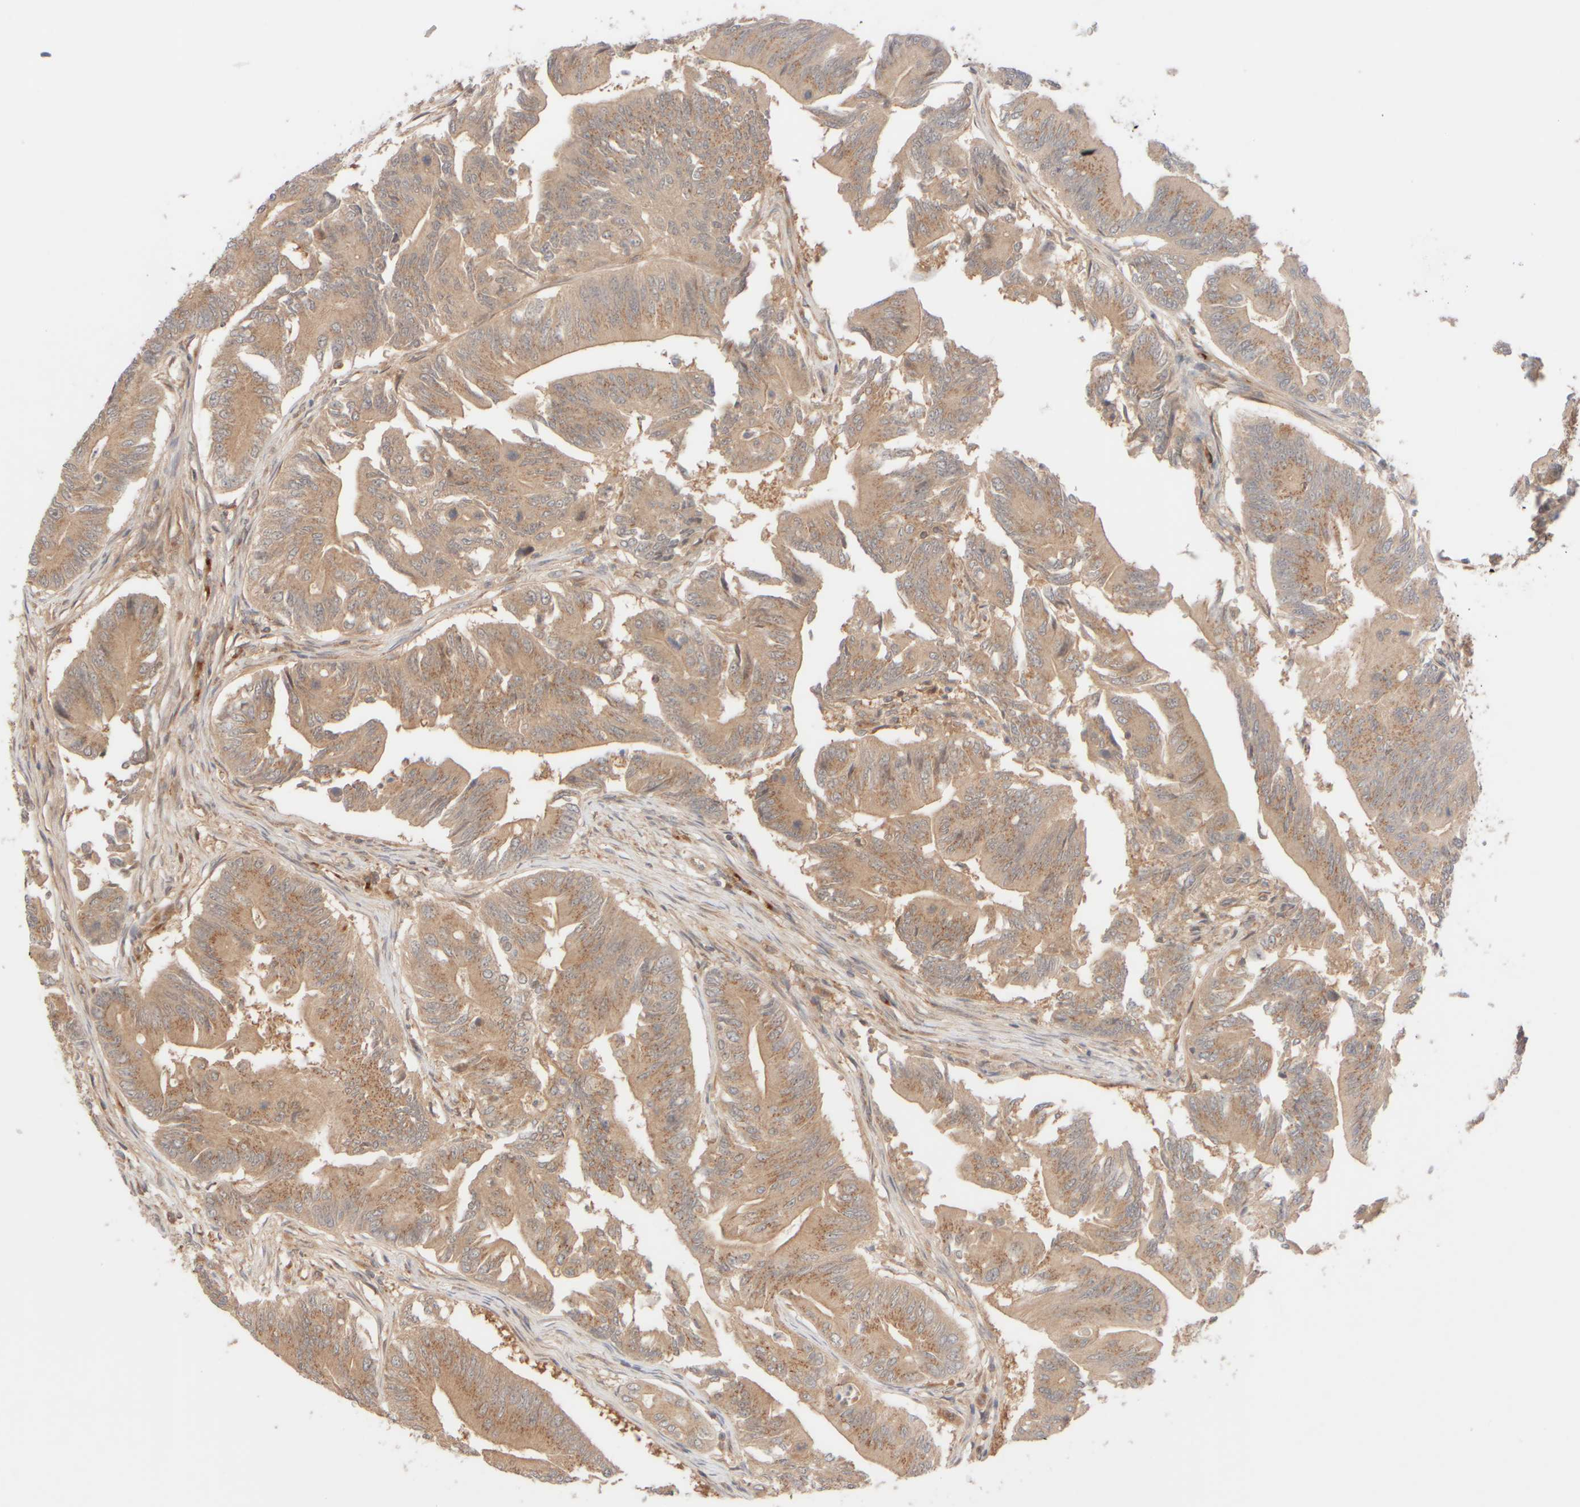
{"staining": {"intensity": "moderate", "quantity": ">75%", "location": "cytoplasmic/membranous"}, "tissue": "colorectal cancer", "cell_type": "Tumor cells", "image_type": "cancer", "snomed": [{"axis": "morphology", "description": "Adenoma, NOS"}, {"axis": "morphology", "description": "Adenocarcinoma, NOS"}, {"axis": "topography", "description": "Colon"}], "caption": "Moderate cytoplasmic/membranous protein expression is present in approximately >75% of tumor cells in colorectal cancer (adenoma).", "gene": "RABEP1", "patient": {"sex": "male", "age": 79}}